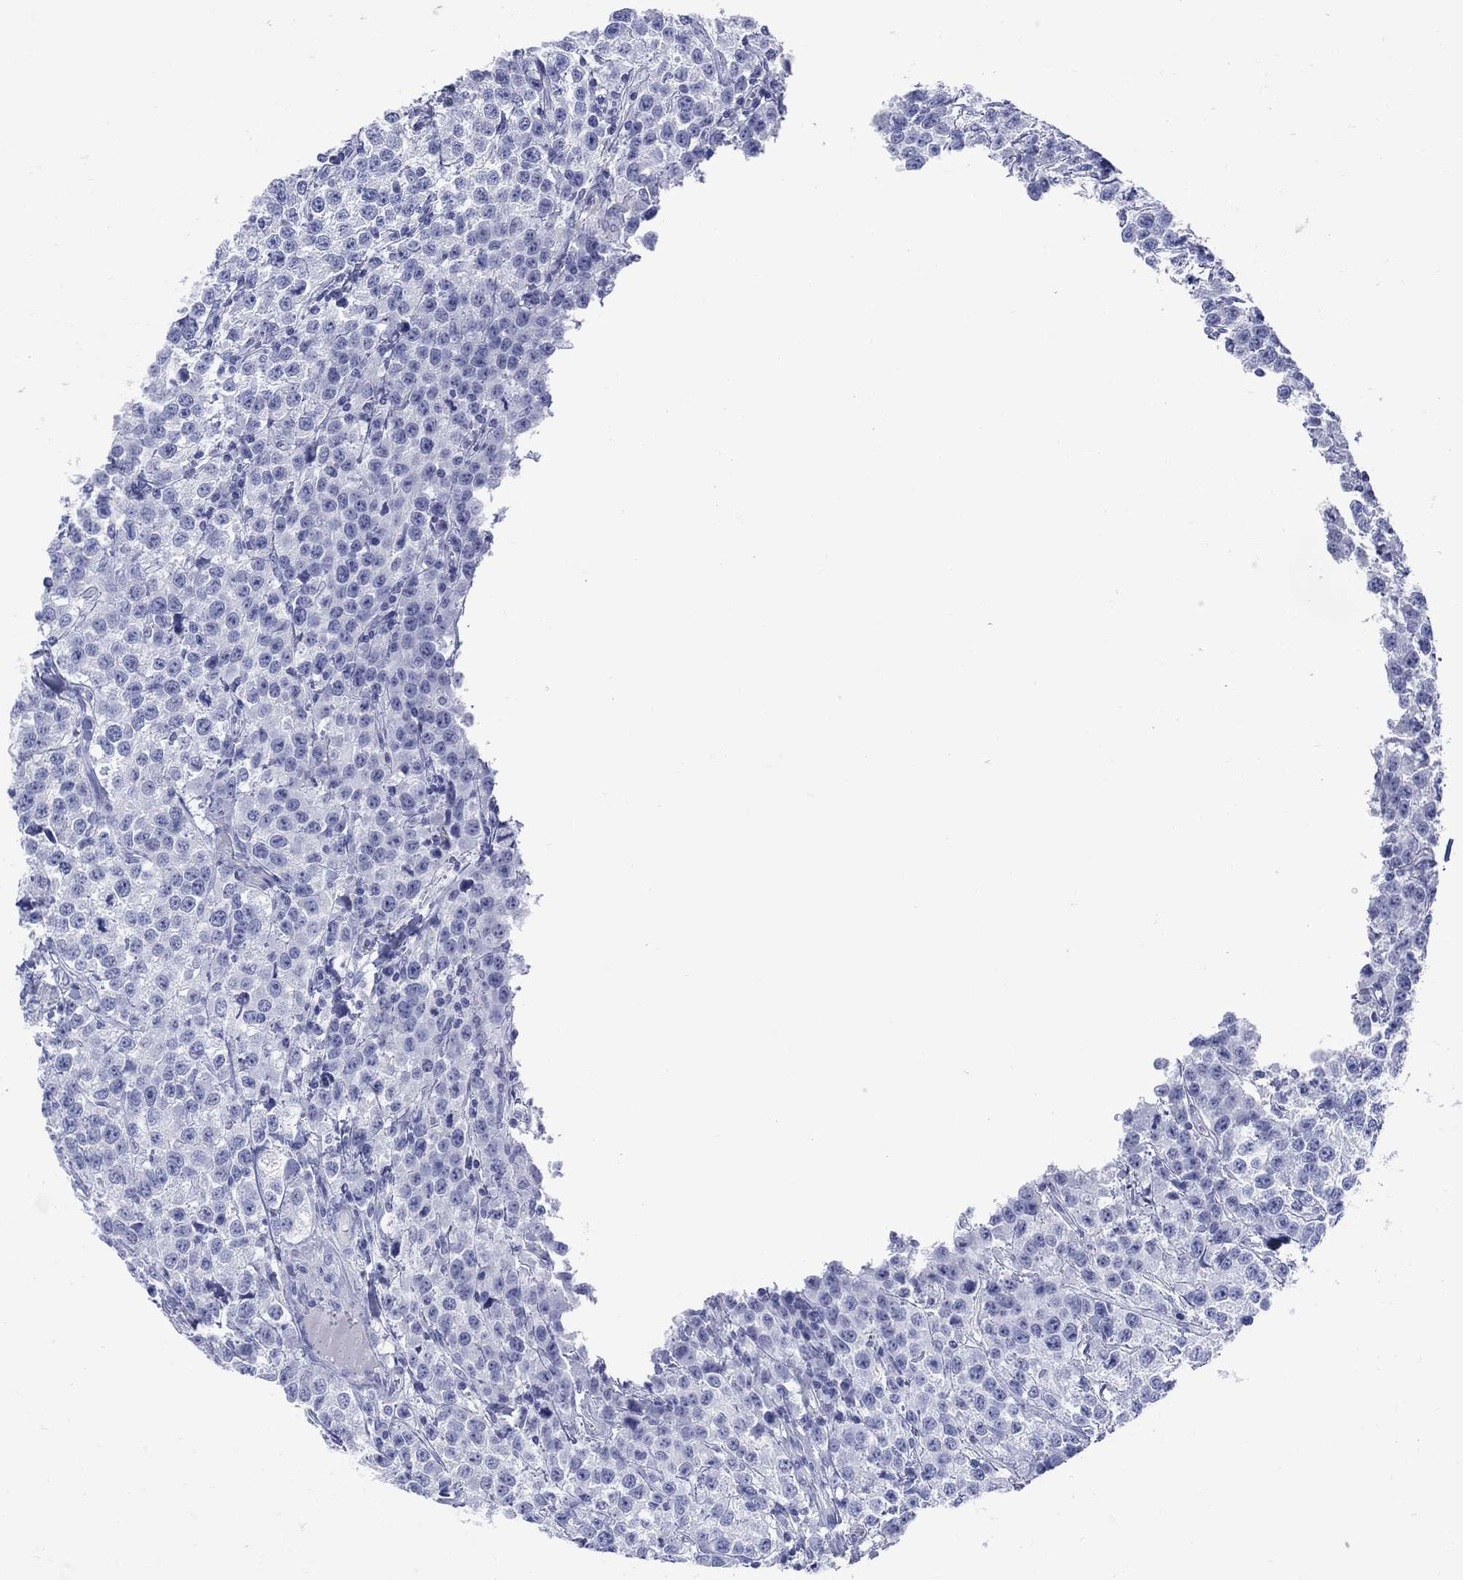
{"staining": {"intensity": "negative", "quantity": "none", "location": "none"}, "tissue": "testis cancer", "cell_type": "Tumor cells", "image_type": "cancer", "snomed": [{"axis": "morphology", "description": "Seminoma, NOS"}, {"axis": "topography", "description": "Testis"}], "caption": "This is a photomicrograph of immunohistochemistry staining of seminoma (testis), which shows no staining in tumor cells. (Stains: DAB (3,3'-diaminobenzidine) IHC with hematoxylin counter stain, Microscopy: brightfield microscopy at high magnification).", "gene": "LRRD1", "patient": {"sex": "male", "age": 59}}